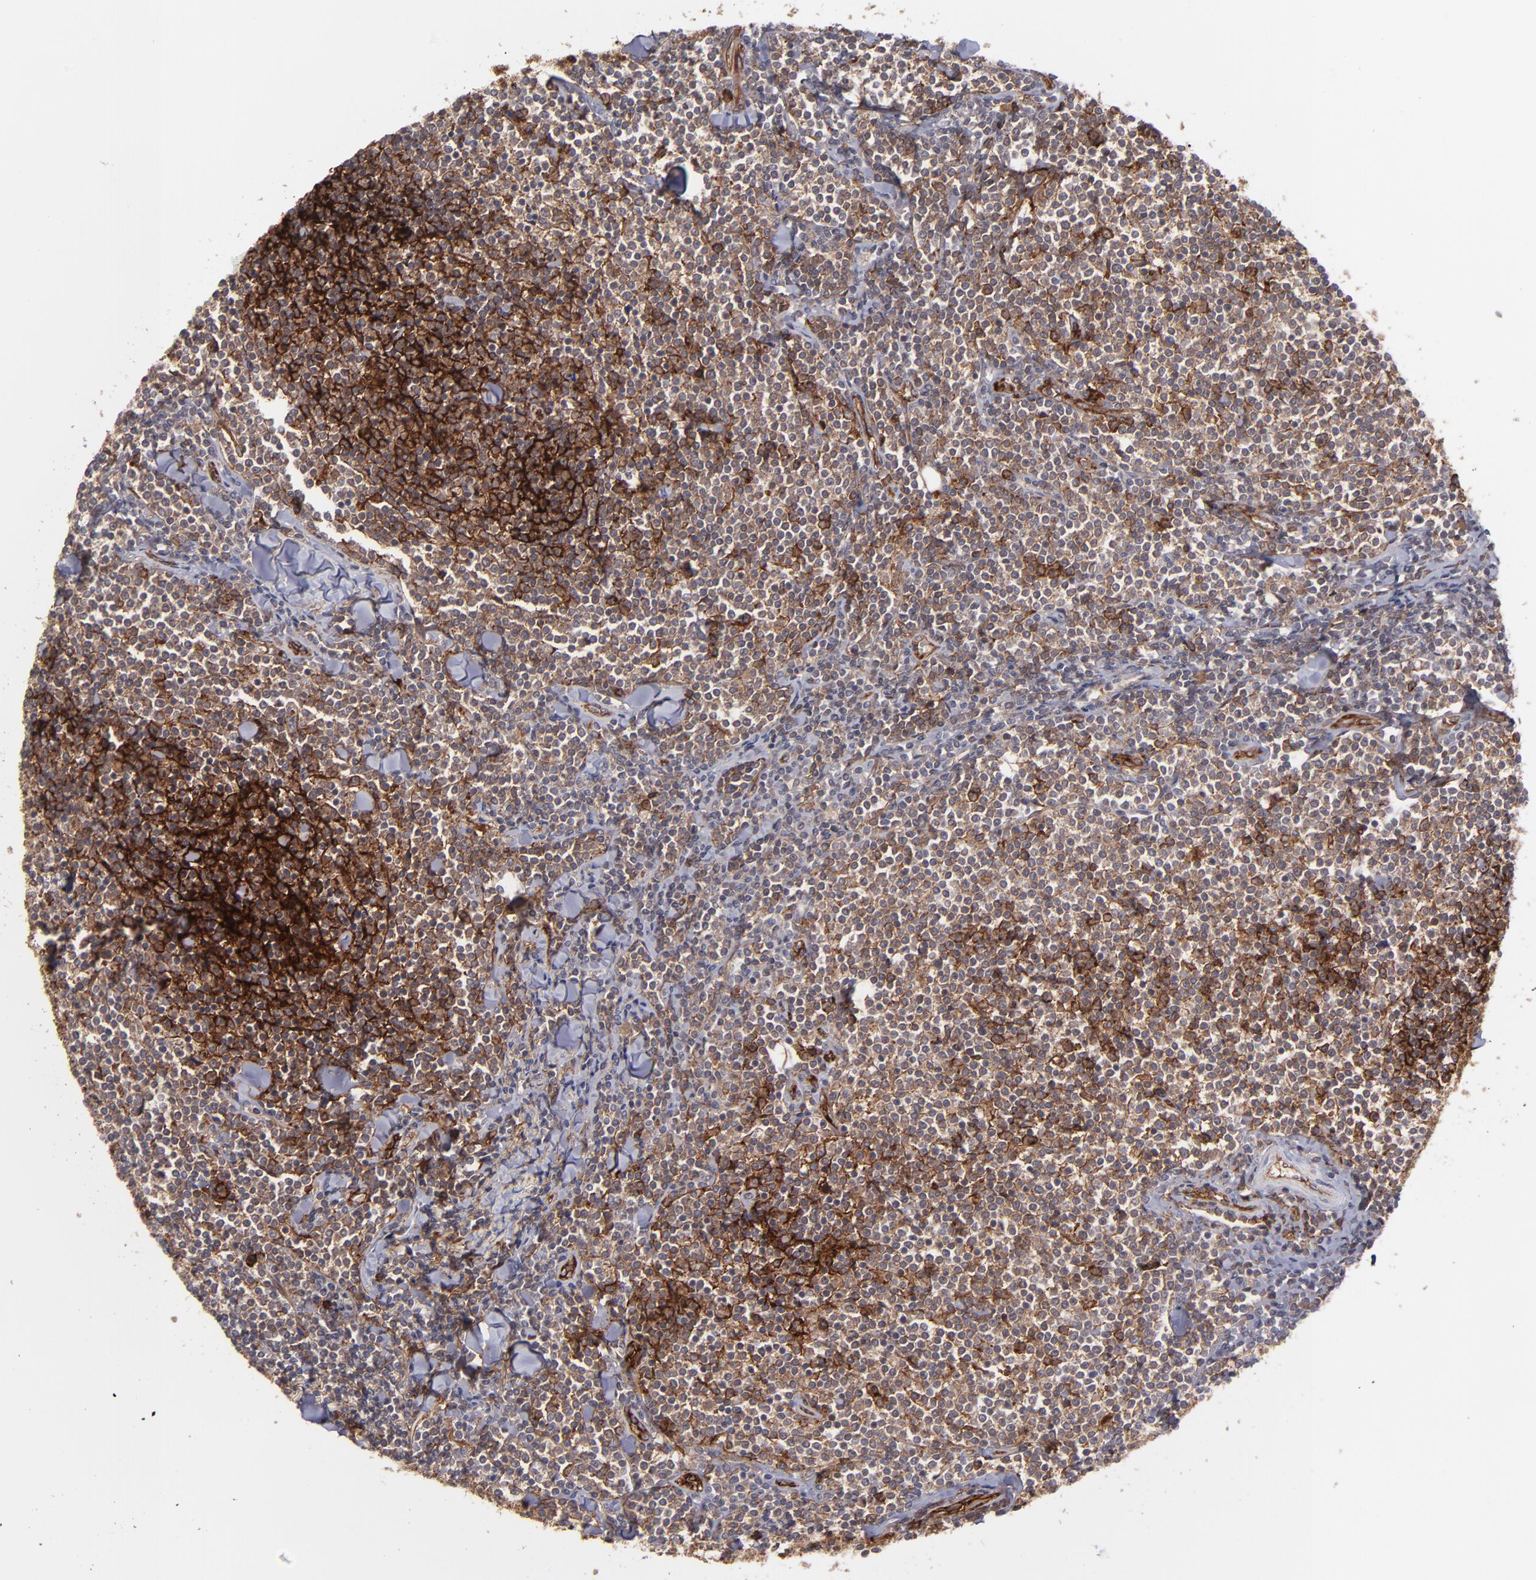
{"staining": {"intensity": "strong", "quantity": ">75%", "location": "cytoplasmic/membranous"}, "tissue": "lymphoma", "cell_type": "Tumor cells", "image_type": "cancer", "snomed": [{"axis": "morphology", "description": "Malignant lymphoma, non-Hodgkin's type, Low grade"}, {"axis": "topography", "description": "Soft tissue"}], "caption": "Human low-grade malignant lymphoma, non-Hodgkin's type stained with a protein marker demonstrates strong staining in tumor cells.", "gene": "ICAM1", "patient": {"sex": "male", "age": 92}}